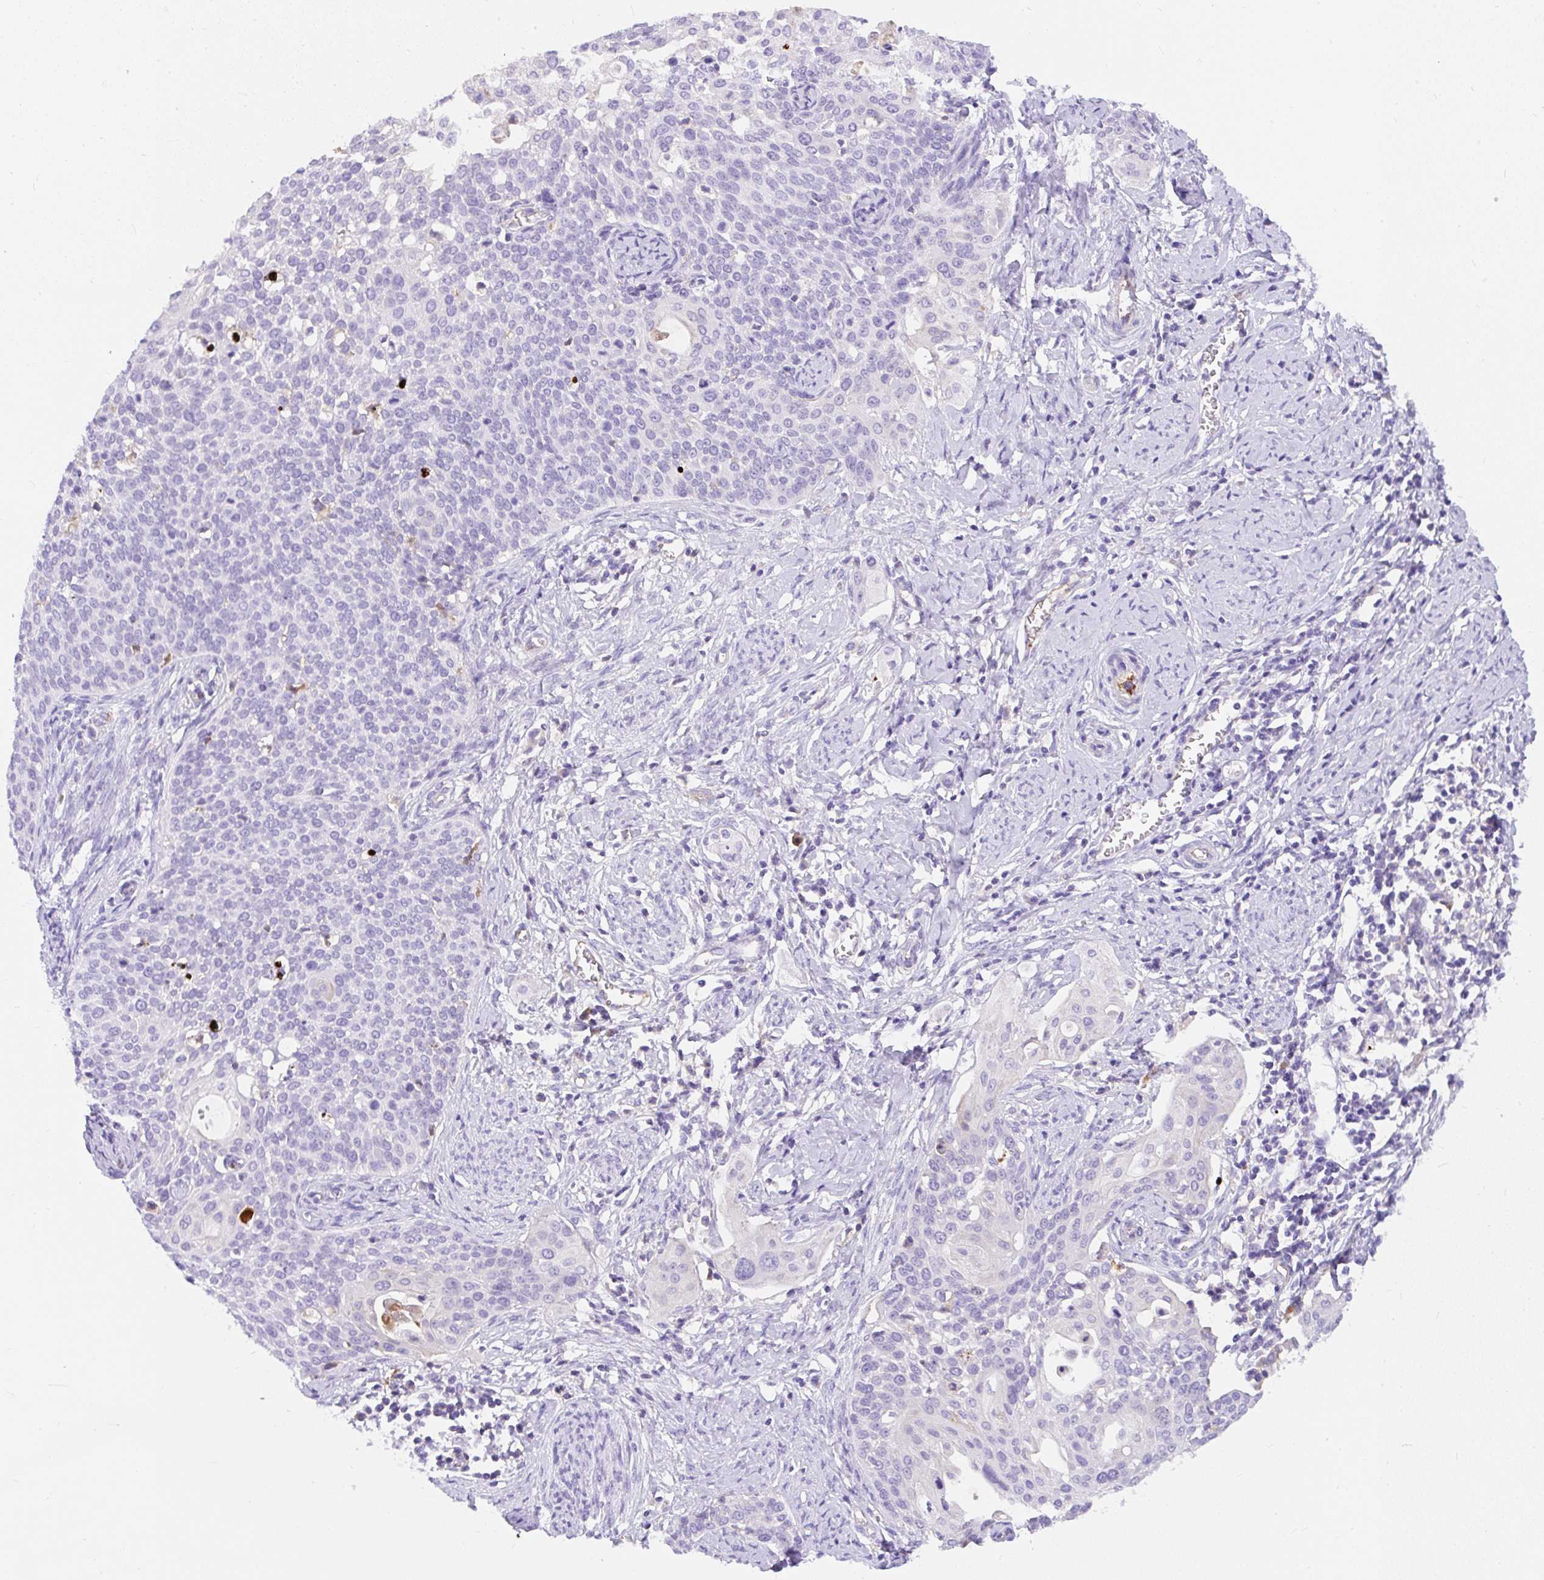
{"staining": {"intensity": "negative", "quantity": "none", "location": "none"}, "tissue": "cervical cancer", "cell_type": "Tumor cells", "image_type": "cancer", "snomed": [{"axis": "morphology", "description": "Squamous cell carcinoma, NOS"}, {"axis": "topography", "description": "Cervix"}], "caption": "The photomicrograph displays no staining of tumor cells in cervical squamous cell carcinoma.", "gene": "APOC4-APOC2", "patient": {"sex": "female", "age": 44}}